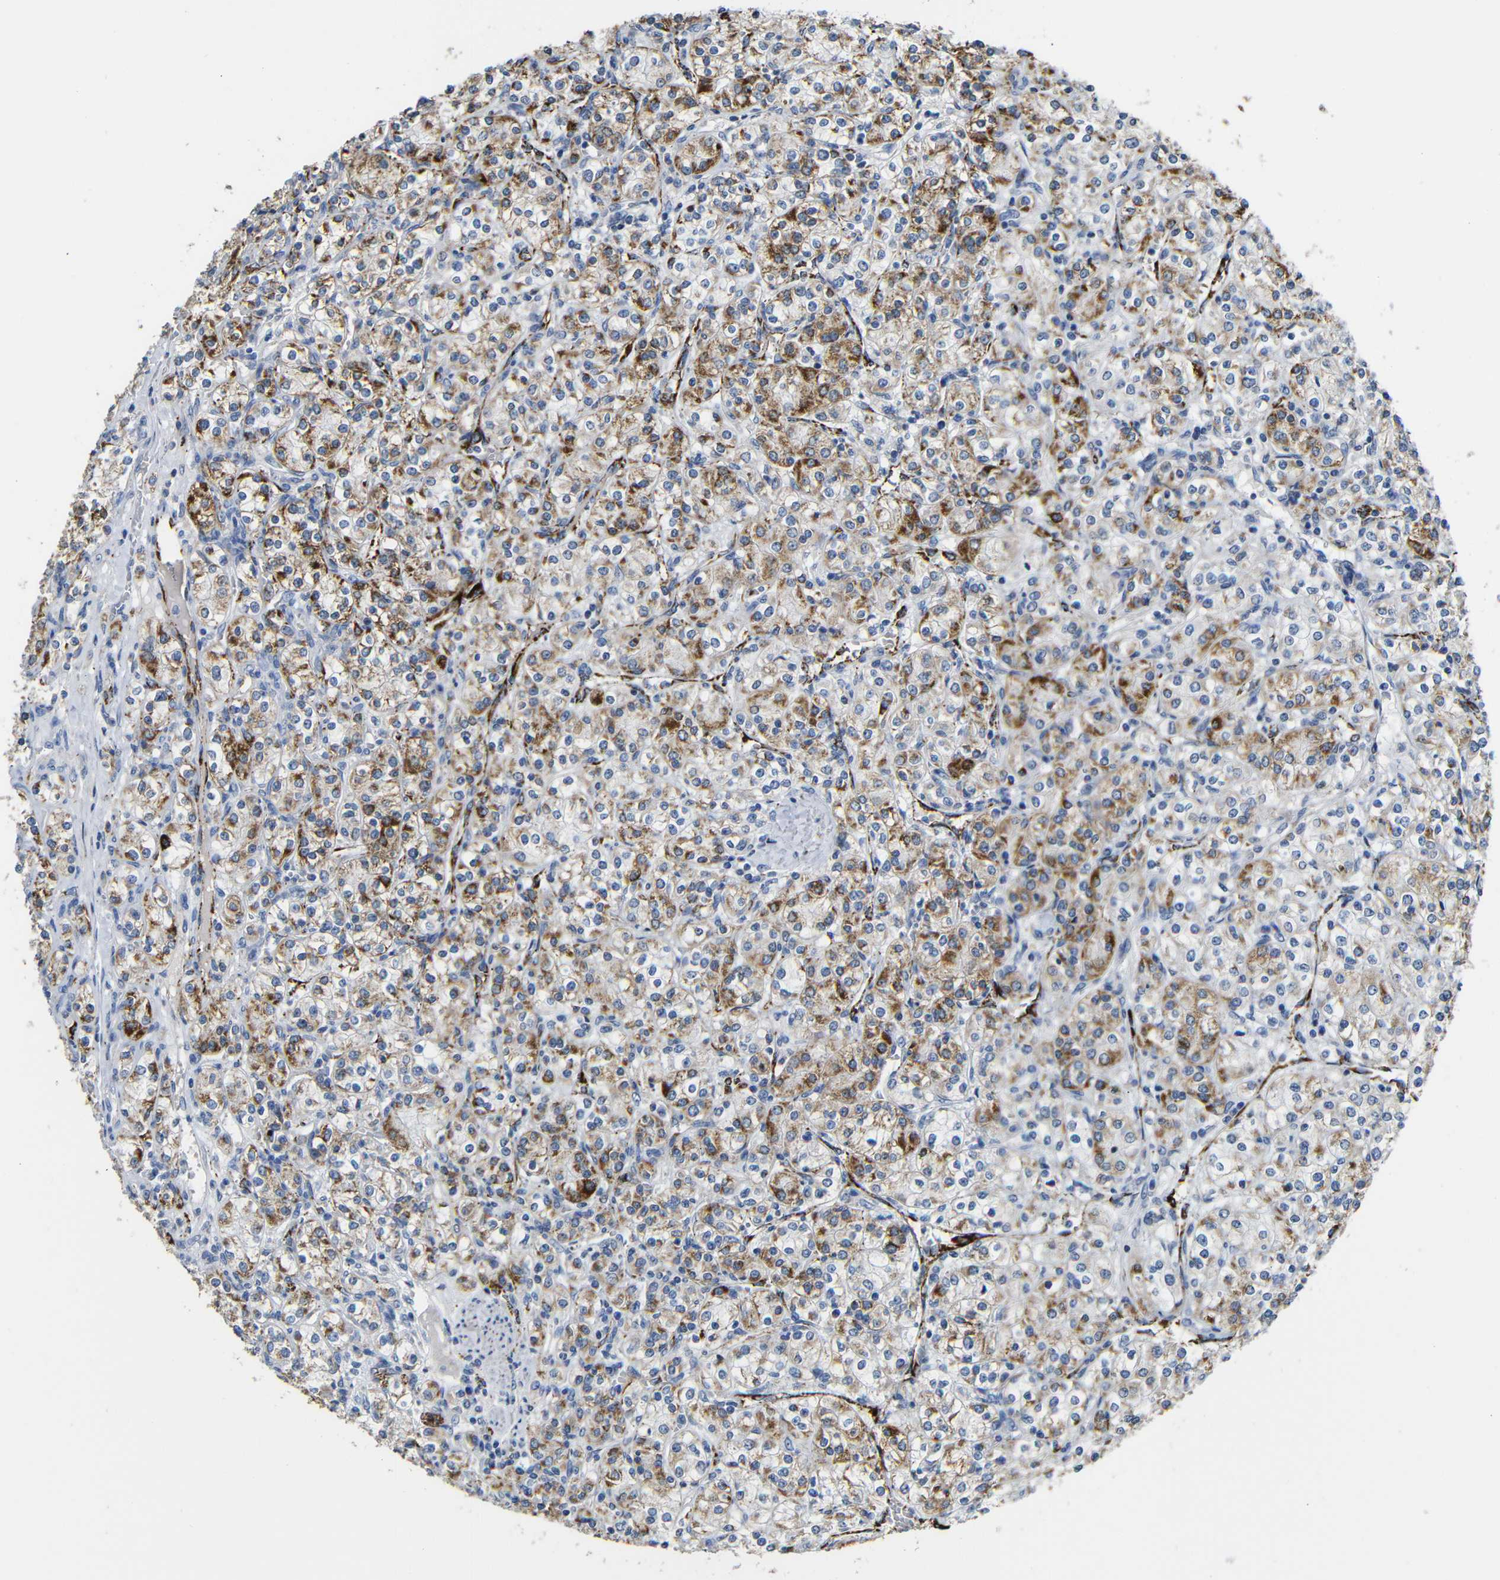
{"staining": {"intensity": "strong", "quantity": "25%-75%", "location": "cytoplasmic/membranous"}, "tissue": "renal cancer", "cell_type": "Tumor cells", "image_type": "cancer", "snomed": [{"axis": "morphology", "description": "Adenocarcinoma, NOS"}, {"axis": "topography", "description": "Kidney"}], "caption": "Human renal adenocarcinoma stained with a protein marker displays strong staining in tumor cells.", "gene": "MAOA", "patient": {"sex": "male", "age": 77}}